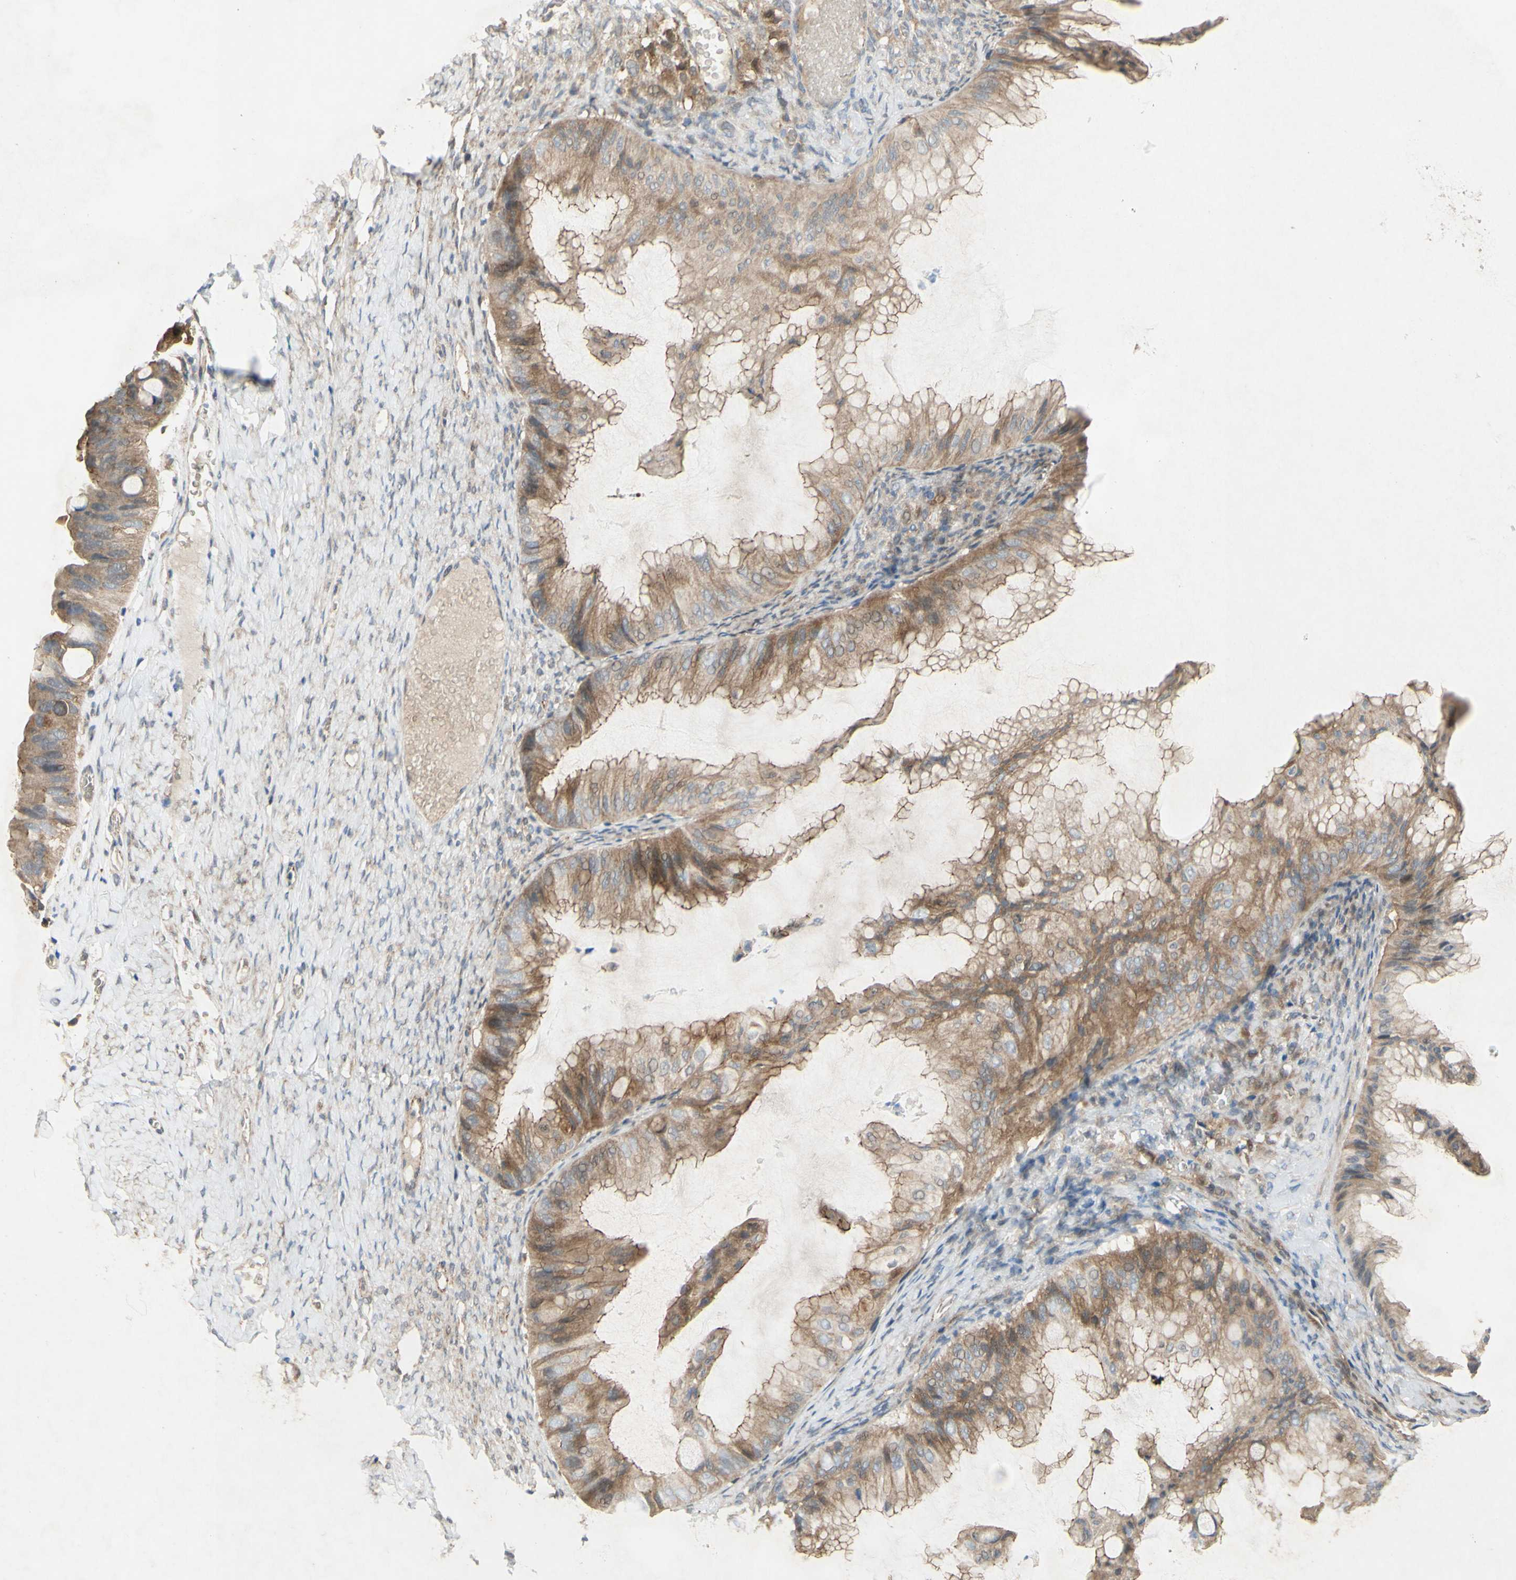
{"staining": {"intensity": "moderate", "quantity": ">75%", "location": "cytoplasmic/membranous"}, "tissue": "ovarian cancer", "cell_type": "Tumor cells", "image_type": "cancer", "snomed": [{"axis": "morphology", "description": "Cystadenocarcinoma, mucinous, NOS"}, {"axis": "topography", "description": "Ovary"}], "caption": "IHC of human mucinous cystadenocarcinoma (ovarian) displays medium levels of moderate cytoplasmic/membranous staining in approximately >75% of tumor cells.", "gene": "PDGFB", "patient": {"sex": "female", "age": 61}}